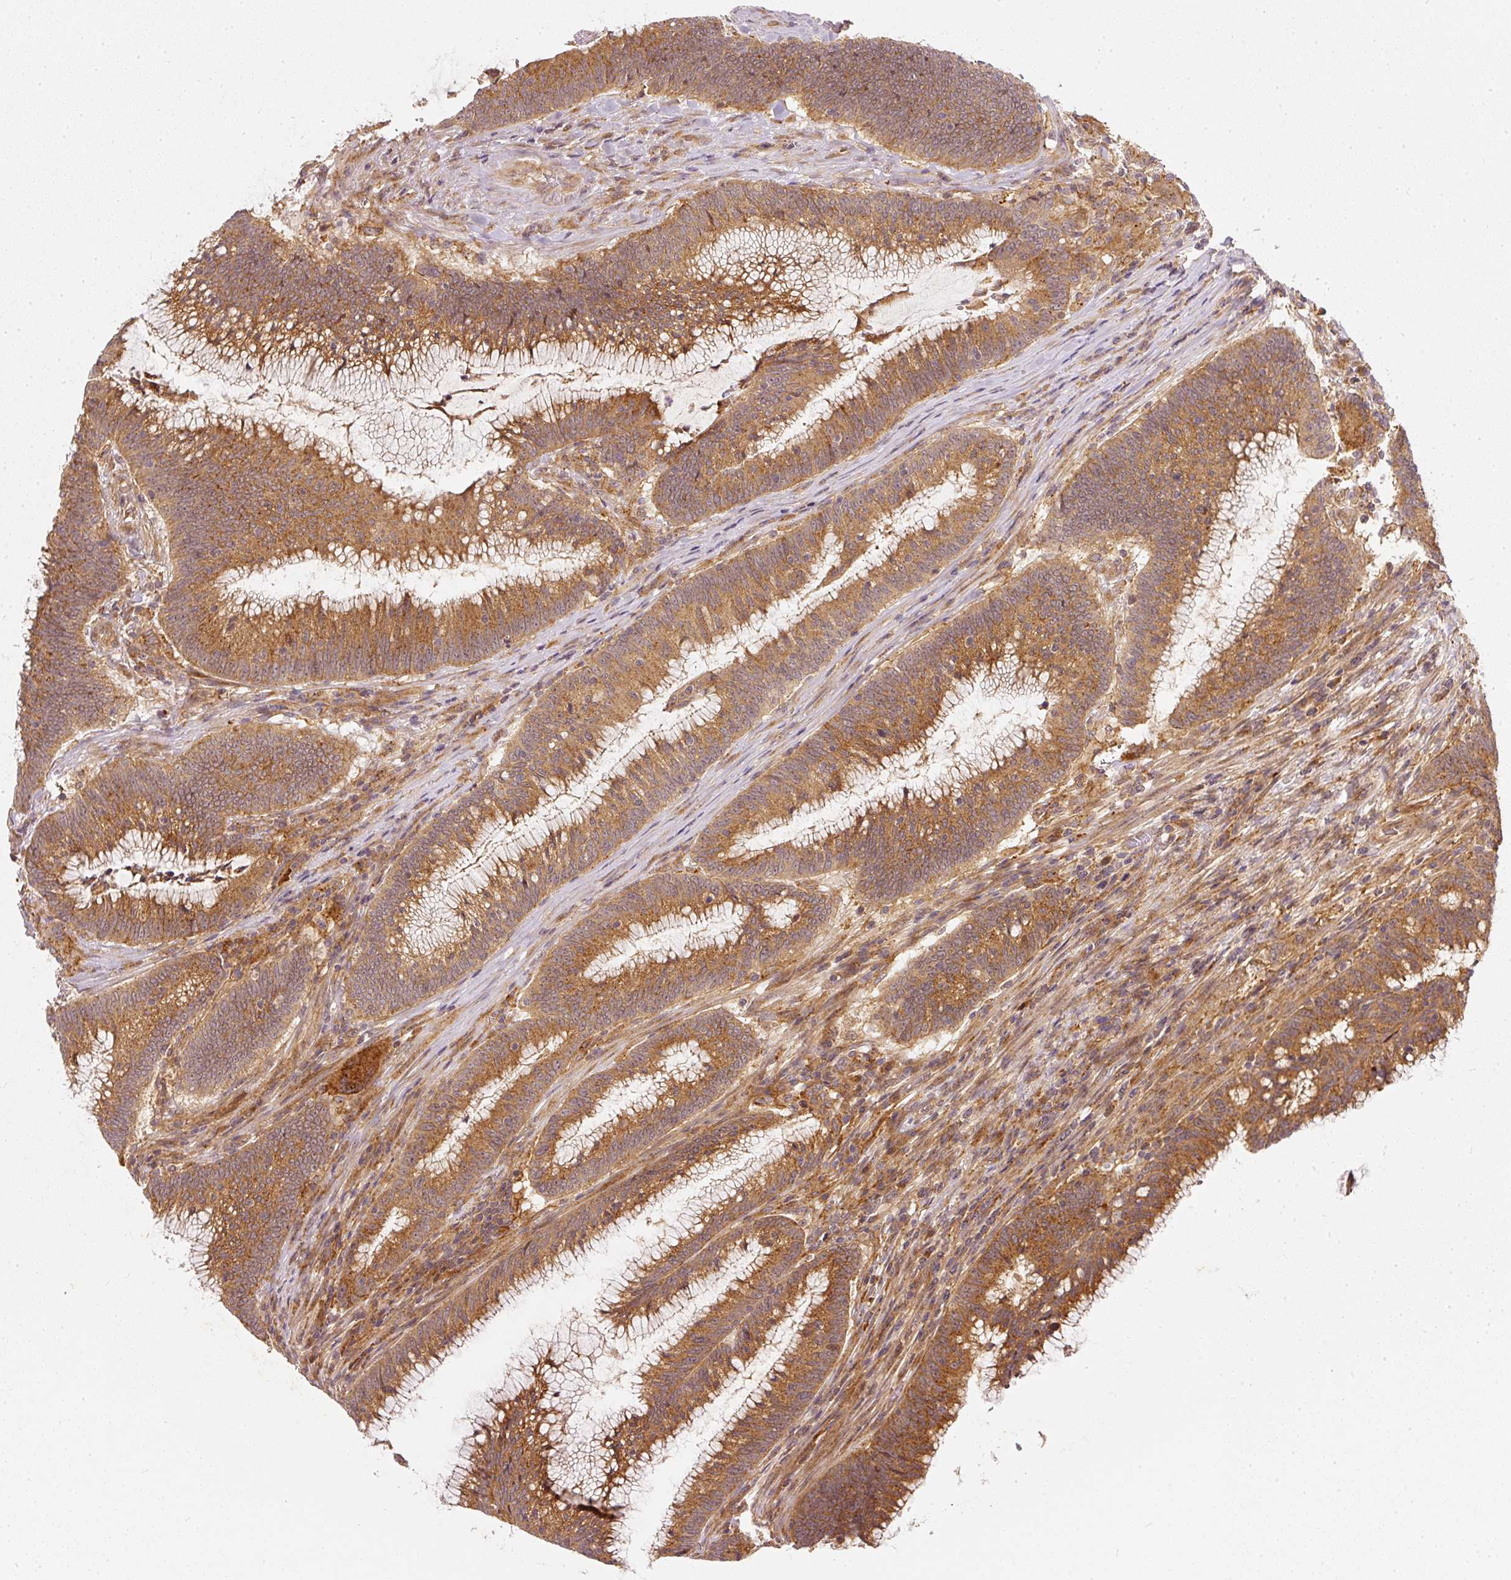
{"staining": {"intensity": "moderate", "quantity": ">75%", "location": "cytoplasmic/membranous"}, "tissue": "colorectal cancer", "cell_type": "Tumor cells", "image_type": "cancer", "snomed": [{"axis": "morphology", "description": "Adenocarcinoma, NOS"}, {"axis": "topography", "description": "Rectum"}], "caption": "The micrograph displays a brown stain indicating the presence of a protein in the cytoplasmic/membranous of tumor cells in colorectal adenocarcinoma.", "gene": "ZNF580", "patient": {"sex": "female", "age": 77}}